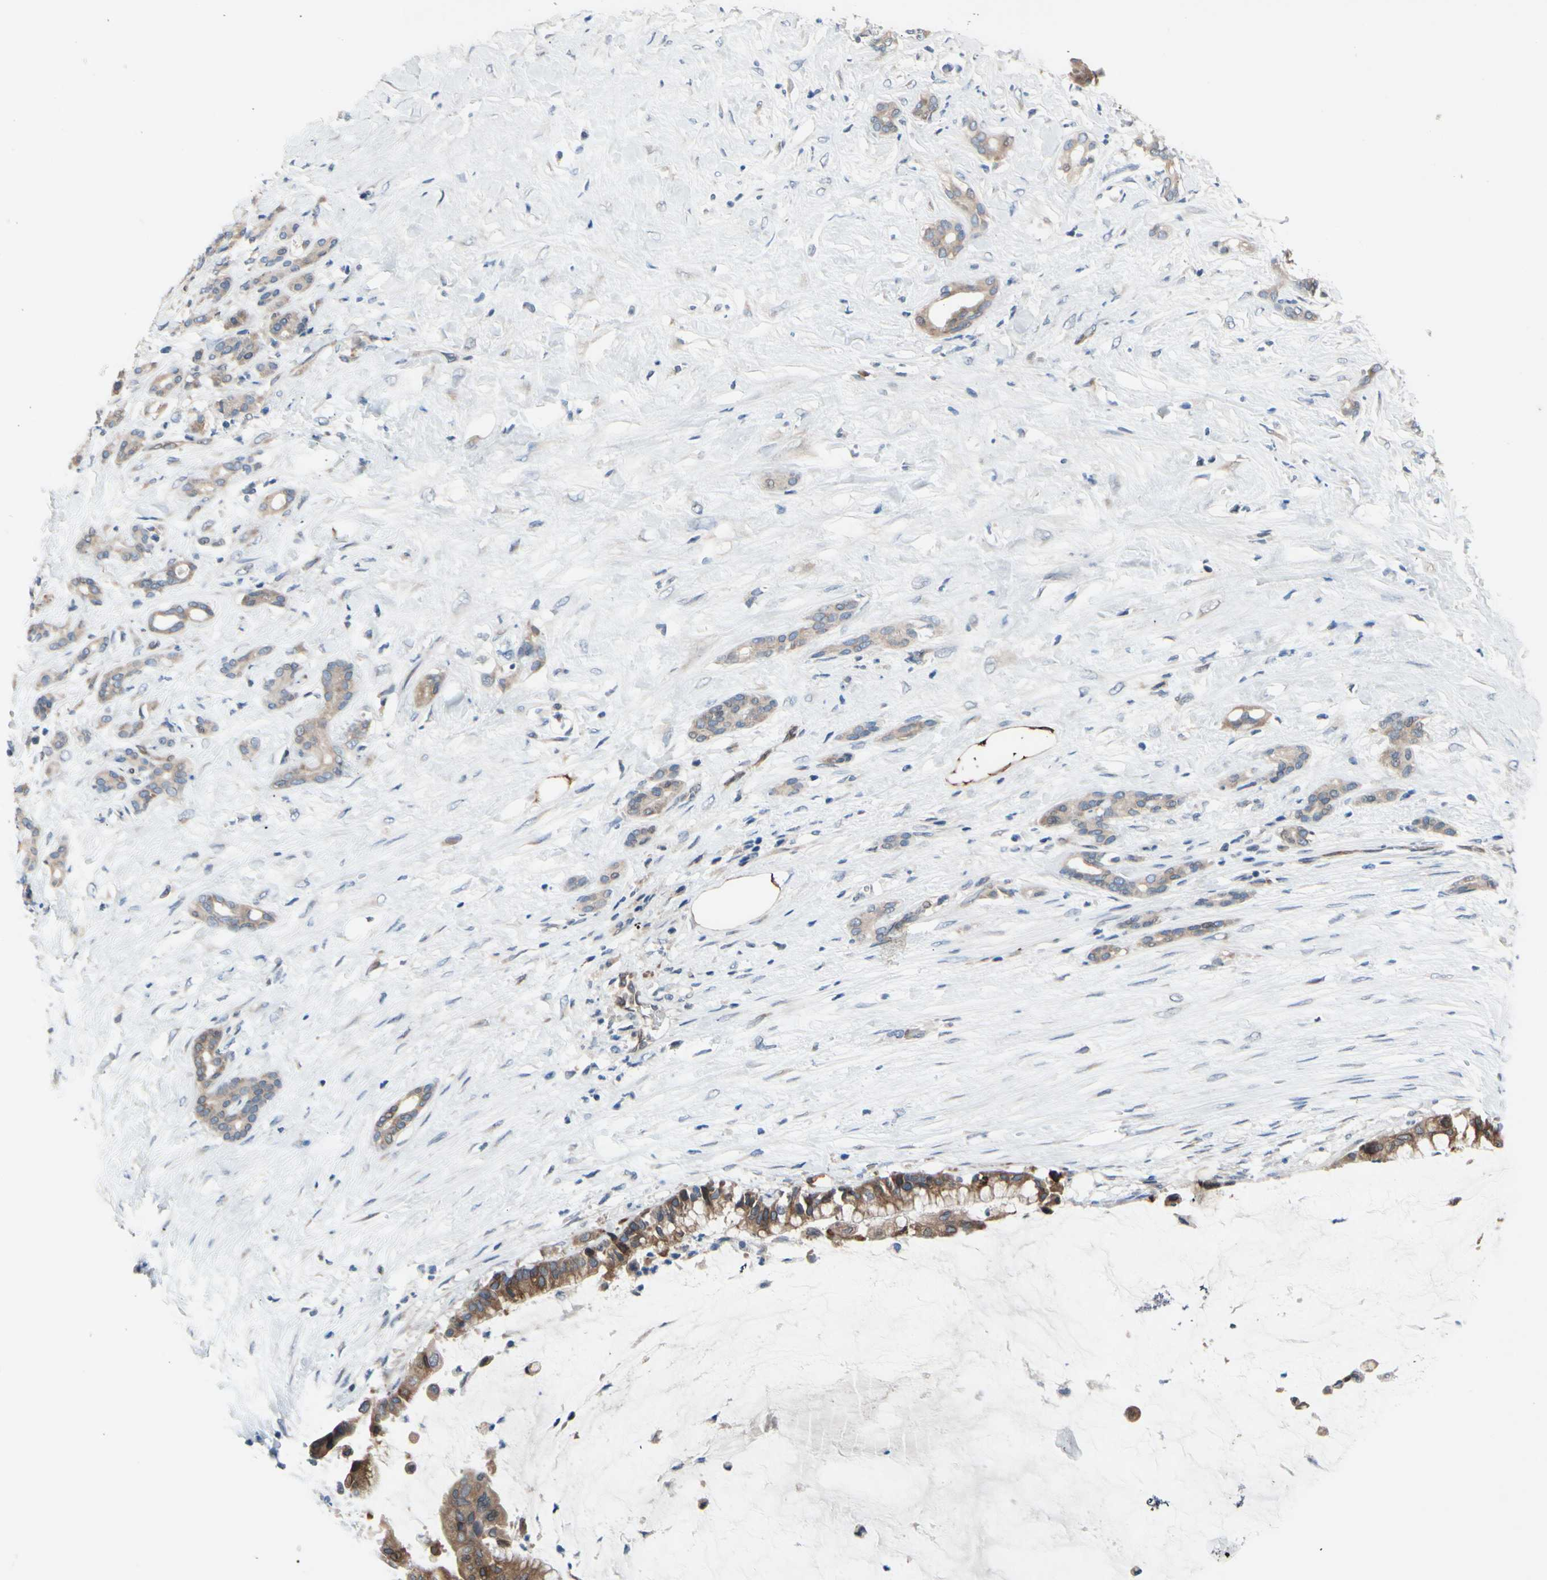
{"staining": {"intensity": "moderate", "quantity": ">75%", "location": "cytoplasmic/membranous"}, "tissue": "pancreatic cancer", "cell_type": "Tumor cells", "image_type": "cancer", "snomed": [{"axis": "morphology", "description": "Adenocarcinoma, NOS"}, {"axis": "topography", "description": "Pancreas"}], "caption": "This is a photomicrograph of immunohistochemistry (IHC) staining of pancreatic cancer, which shows moderate expression in the cytoplasmic/membranous of tumor cells.", "gene": "PRXL2A", "patient": {"sex": "male", "age": 41}}